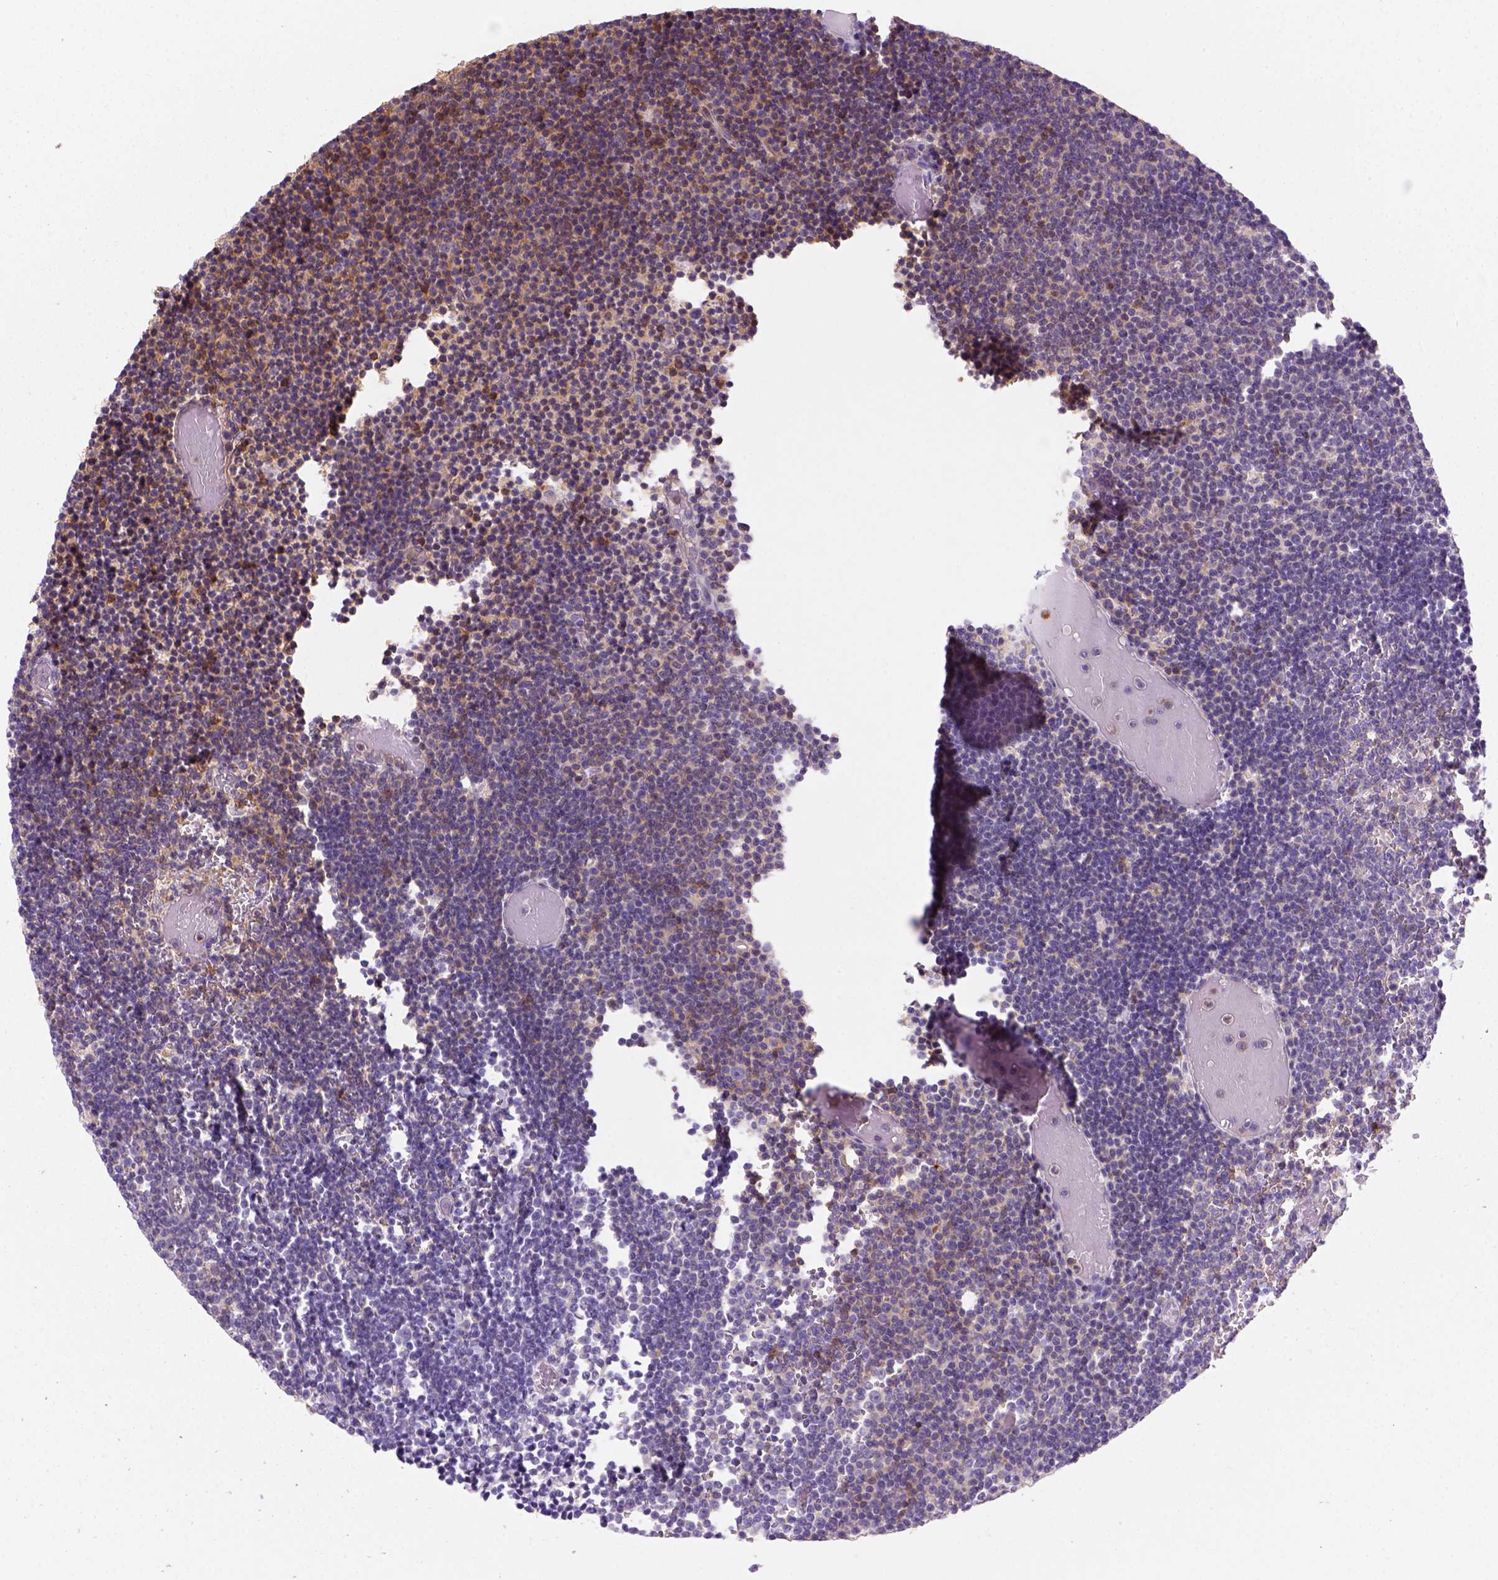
{"staining": {"intensity": "strong", "quantity": "25%-75%", "location": "cytoplasmic/membranous"}, "tissue": "lymphoma", "cell_type": "Tumor cells", "image_type": "cancer", "snomed": [{"axis": "morphology", "description": "Malignant lymphoma, non-Hodgkin's type, Low grade"}, {"axis": "topography", "description": "Brain"}], "caption": "Protein analysis of malignant lymphoma, non-Hodgkin's type (low-grade) tissue displays strong cytoplasmic/membranous positivity in about 25%-75% of tumor cells. (DAB IHC, brown staining for protein, blue staining for nuclei).", "gene": "GPRC5D", "patient": {"sex": "female", "age": 66}}